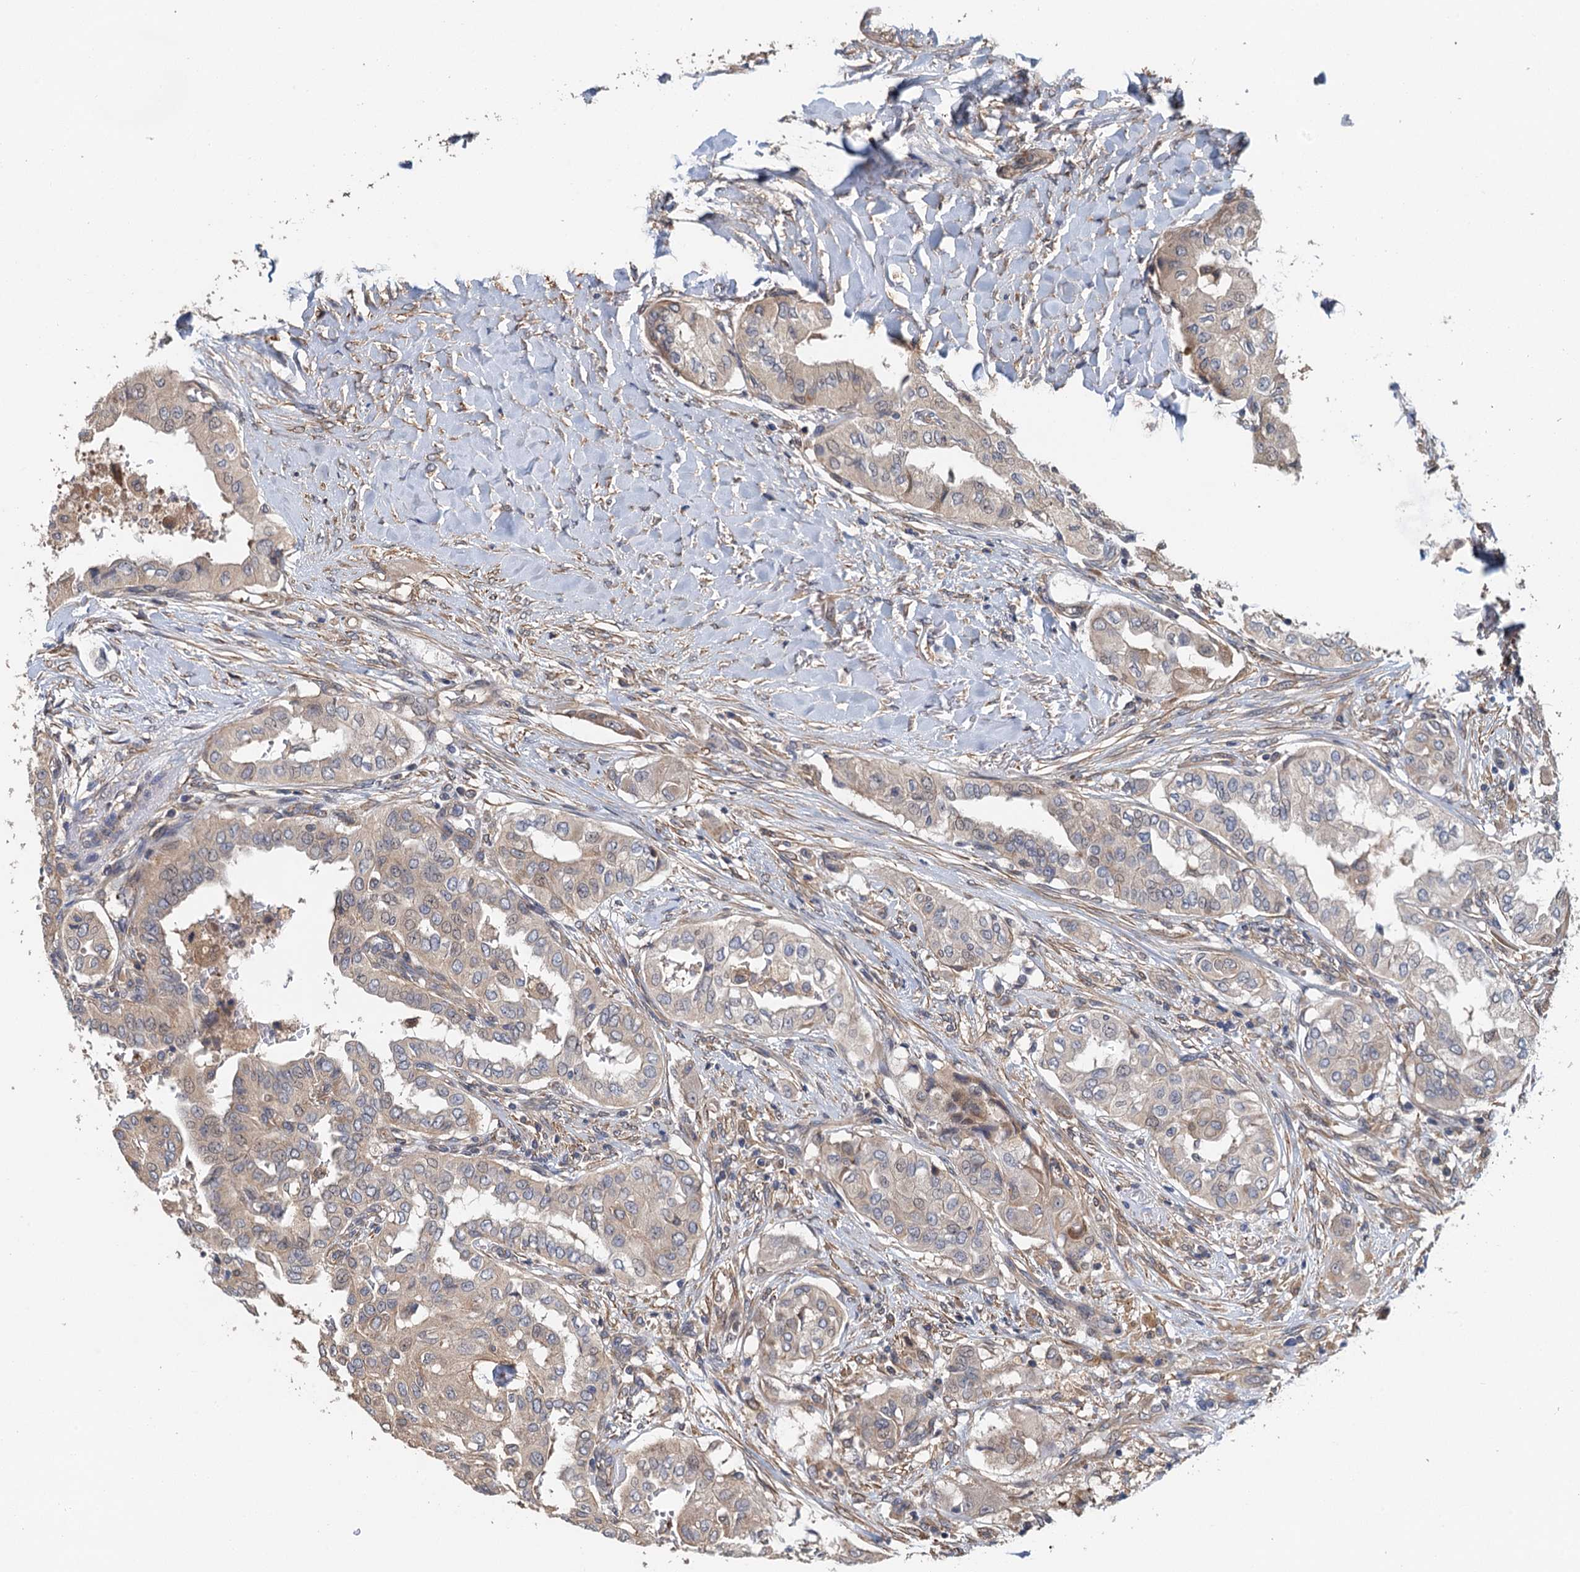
{"staining": {"intensity": "weak", "quantity": ">75%", "location": "cytoplasmic/membranous,nuclear"}, "tissue": "thyroid cancer", "cell_type": "Tumor cells", "image_type": "cancer", "snomed": [{"axis": "morphology", "description": "Papillary adenocarcinoma, NOS"}, {"axis": "topography", "description": "Thyroid gland"}], "caption": "Immunohistochemistry (IHC) of thyroid cancer (papillary adenocarcinoma) reveals low levels of weak cytoplasmic/membranous and nuclear positivity in about >75% of tumor cells.", "gene": "MEAK7", "patient": {"sex": "female", "age": 59}}